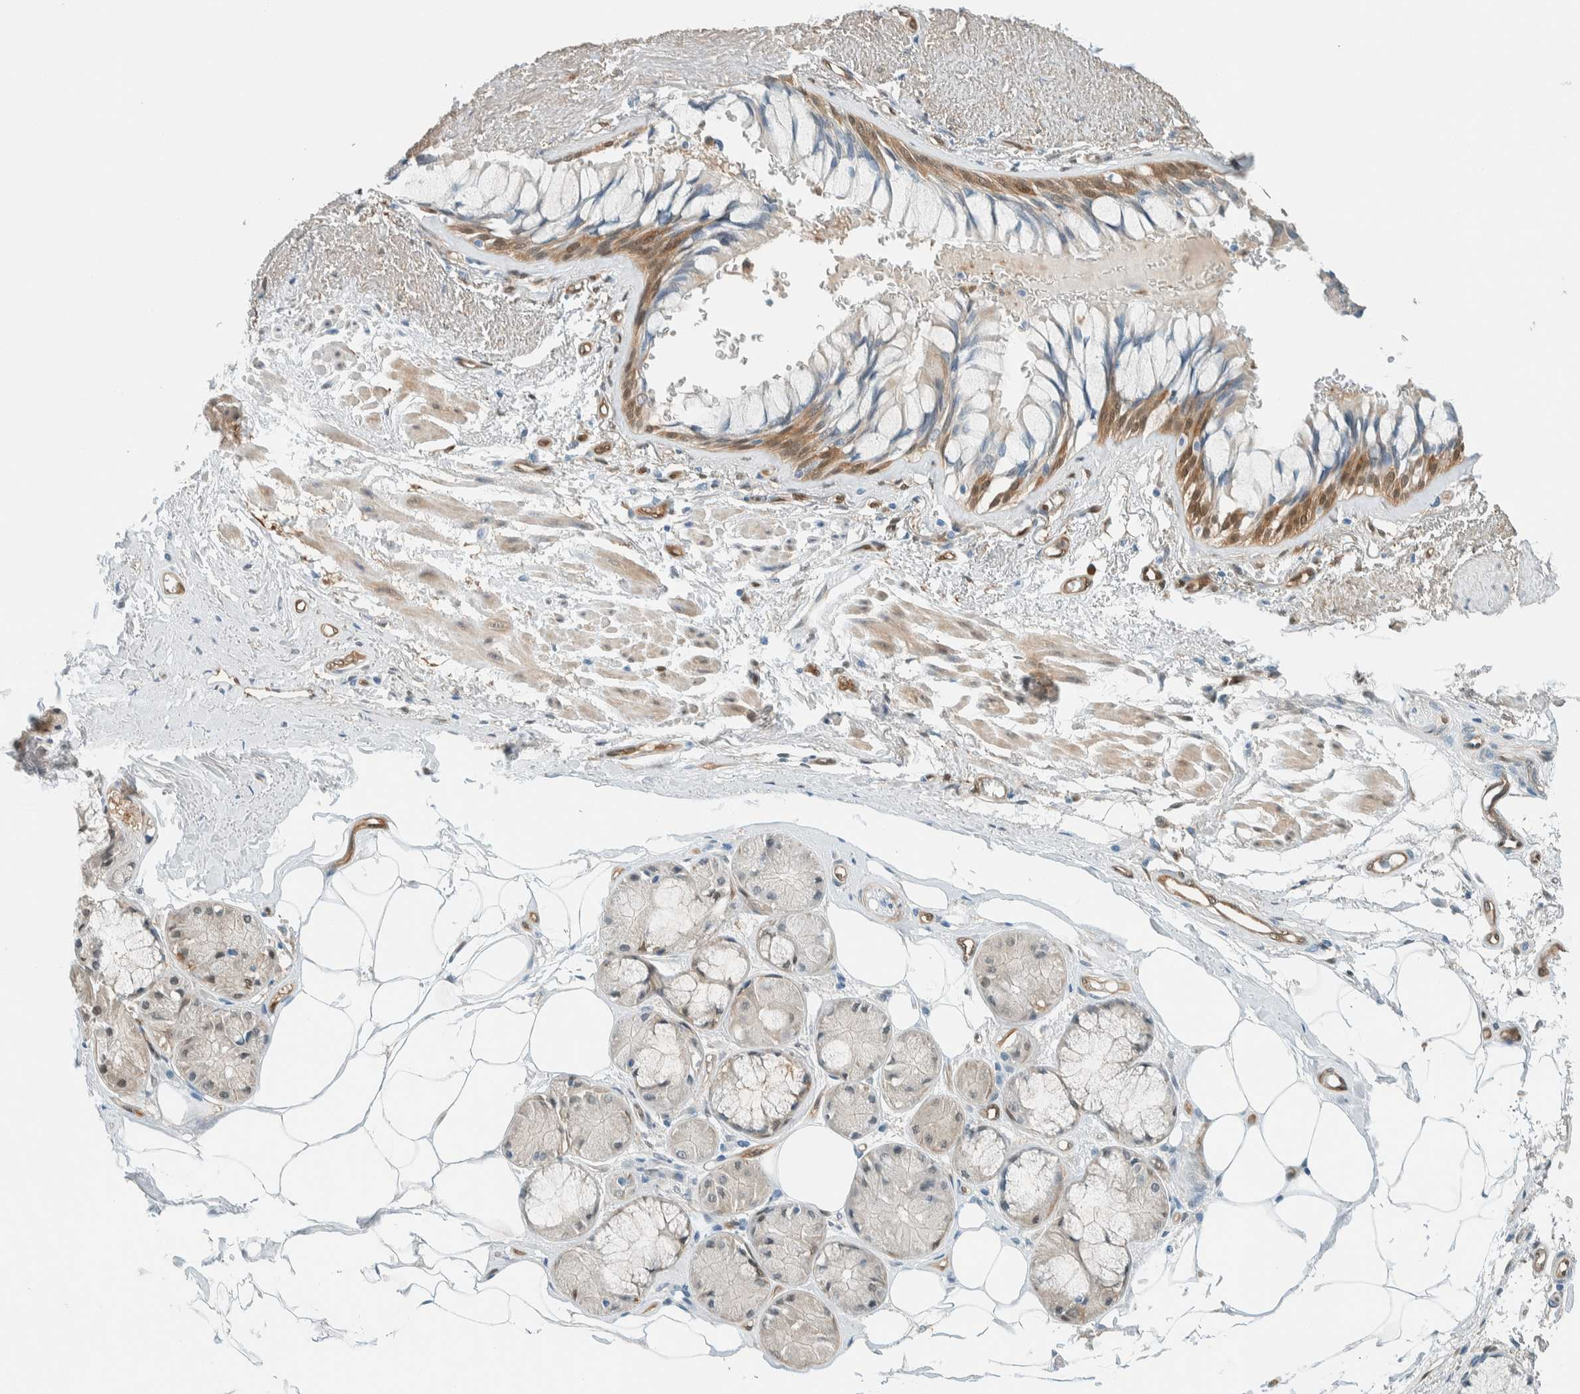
{"staining": {"intensity": "moderate", "quantity": "25%-75%", "location": "cytoplasmic/membranous,nuclear"}, "tissue": "bronchus", "cell_type": "Respiratory epithelial cells", "image_type": "normal", "snomed": [{"axis": "morphology", "description": "Normal tissue, NOS"}, {"axis": "topography", "description": "Bronchus"}], "caption": "Protein staining of unremarkable bronchus exhibits moderate cytoplasmic/membranous,nuclear staining in about 25%-75% of respiratory epithelial cells.", "gene": "NXN", "patient": {"sex": "male", "age": 66}}